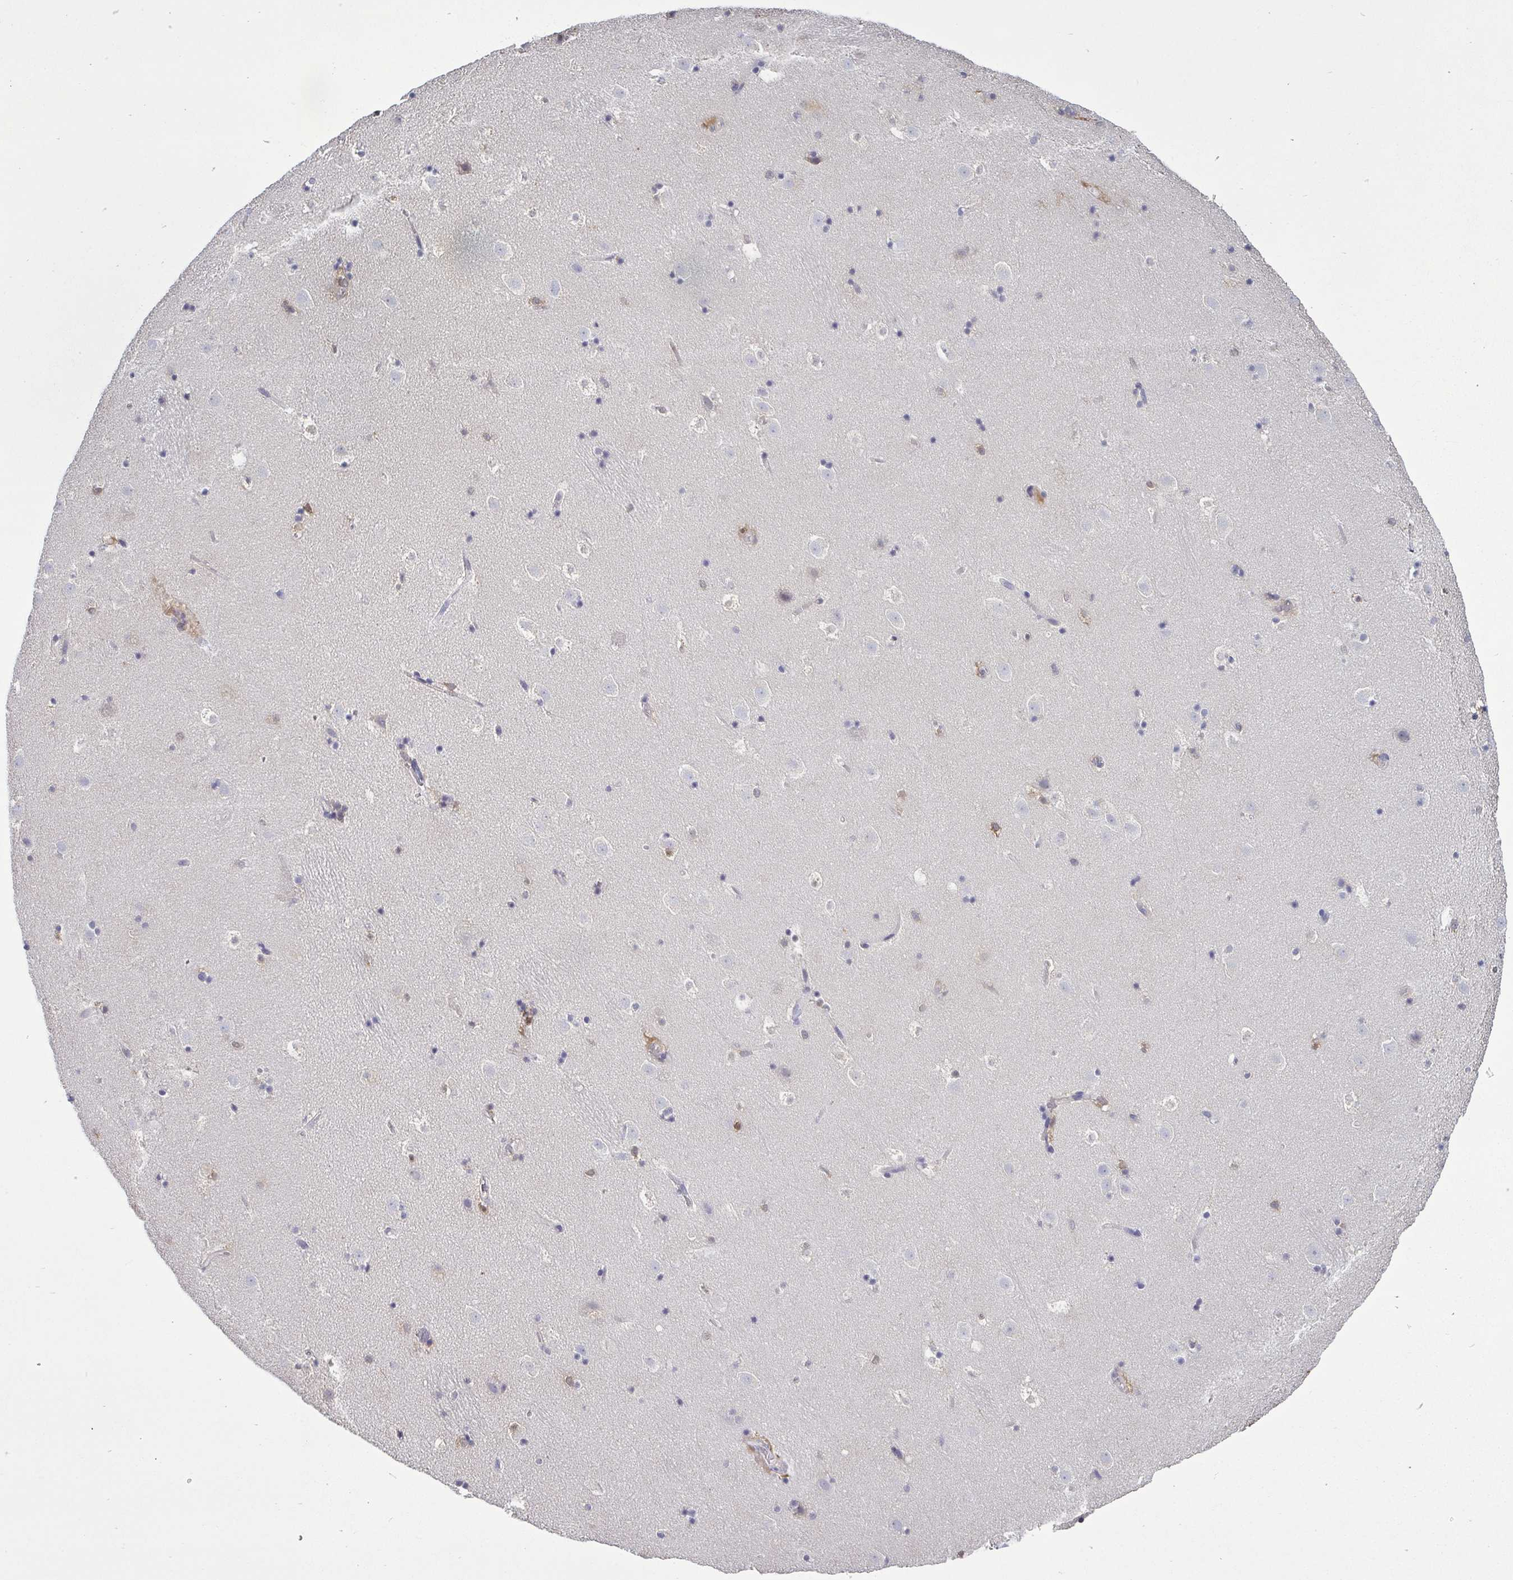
{"staining": {"intensity": "moderate", "quantity": "<25%", "location": "cytoplasmic/membranous"}, "tissue": "caudate", "cell_type": "Glial cells", "image_type": "normal", "snomed": [{"axis": "morphology", "description": "Normal tissue, NOS"}, {"axis": "topography", "description": "Lateral ventricle wall"}], "caption": "Glial cells display moderate cytoplasmic/membranous expression in approximately <25% of cells in benign caudate. (DAB (3,3'-diaminobenzidine) IHC with brightfield microscopy, high magnification).", "gene": "IDH1", "patient": {"sex": "male", "age": 37}}